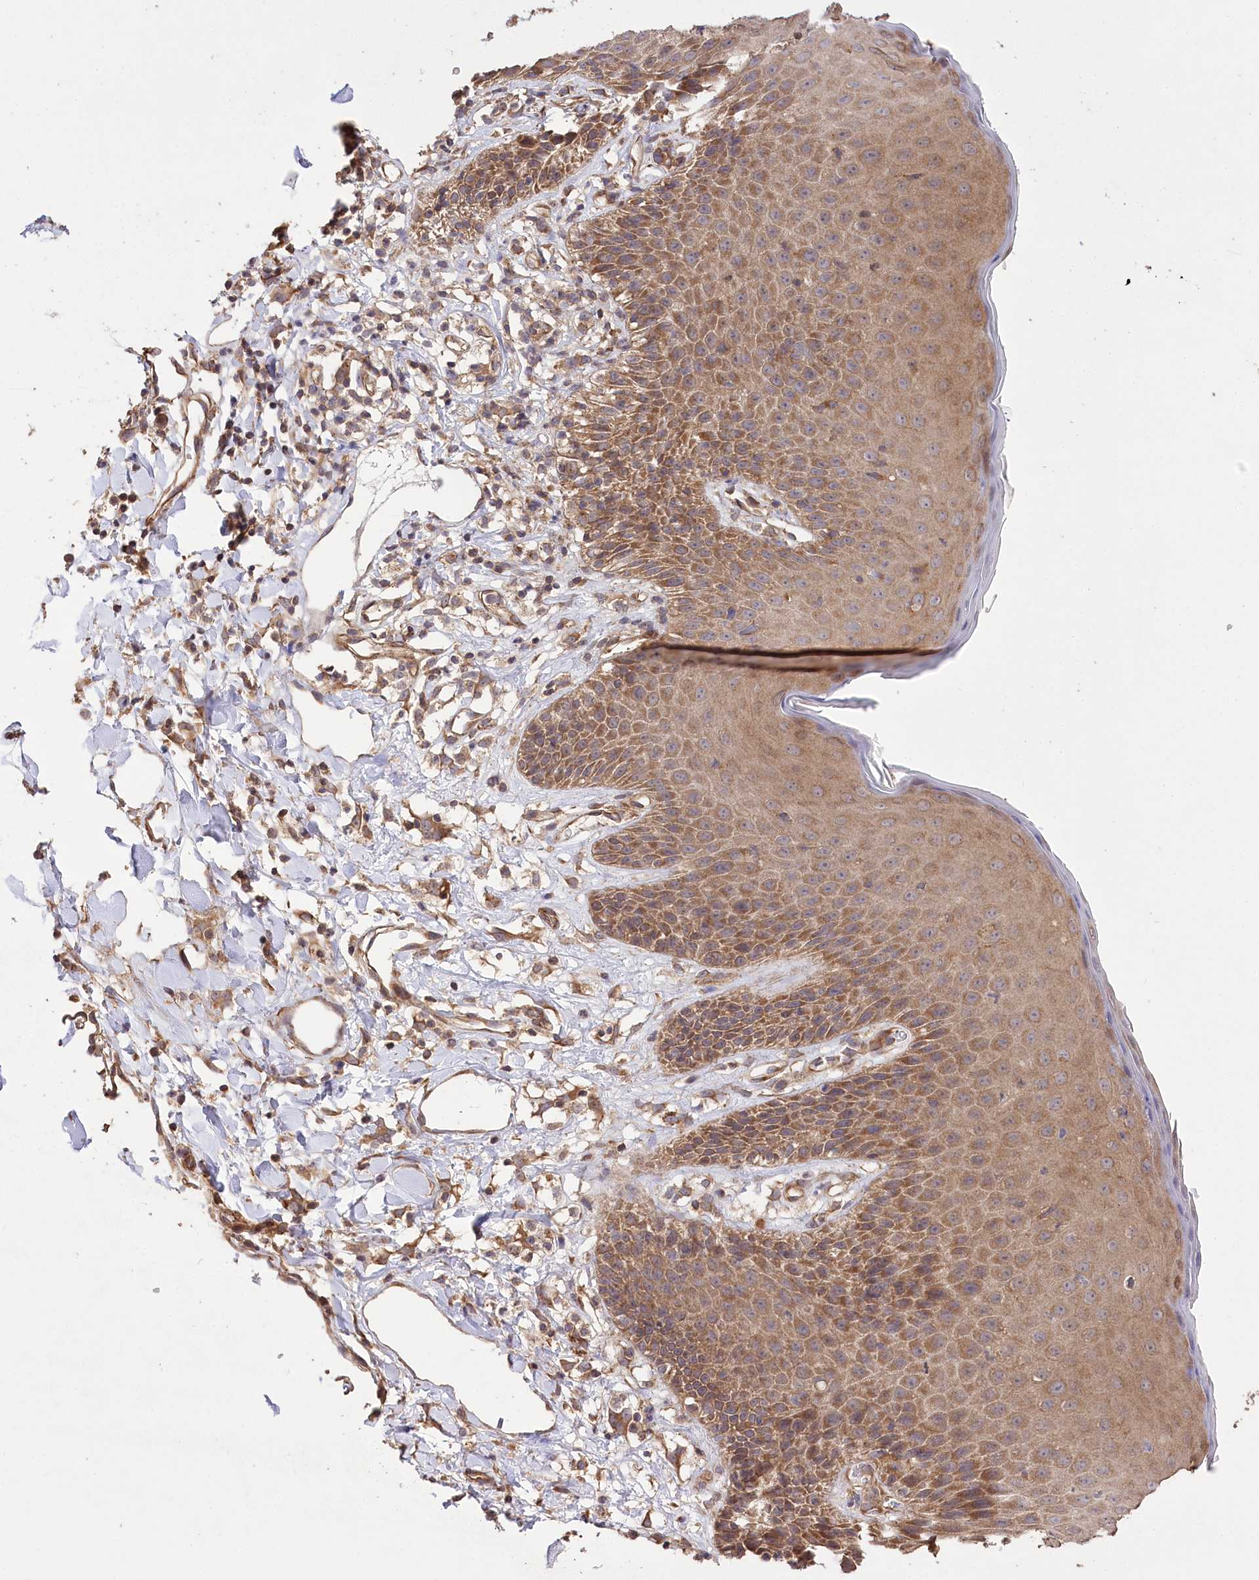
{"staining": {"intensity": "moderate", "quantity": ">75%", "location": "cytoplasmic/membranous"}, "tissue": "skin", "cell_type": "Epidermal cells", "image_type": "normal", "snomed": [{"axis": "morphology", "description": "Normal tissue, NOS"}, {"axis": "topography", "description": "Vulva"}], "caption": "Protein positivity by immunohistochemistry (IHC) shows moderate cytoplasmic/membranous positivity in about >75% of epidermal cells in normal skin. Immunohistochemistry (ihc) stains the protein of interest in brown and the nuclei are stained blue.", "gene": "PRSS53", "patient": {"sex": "female", "age": 68}}